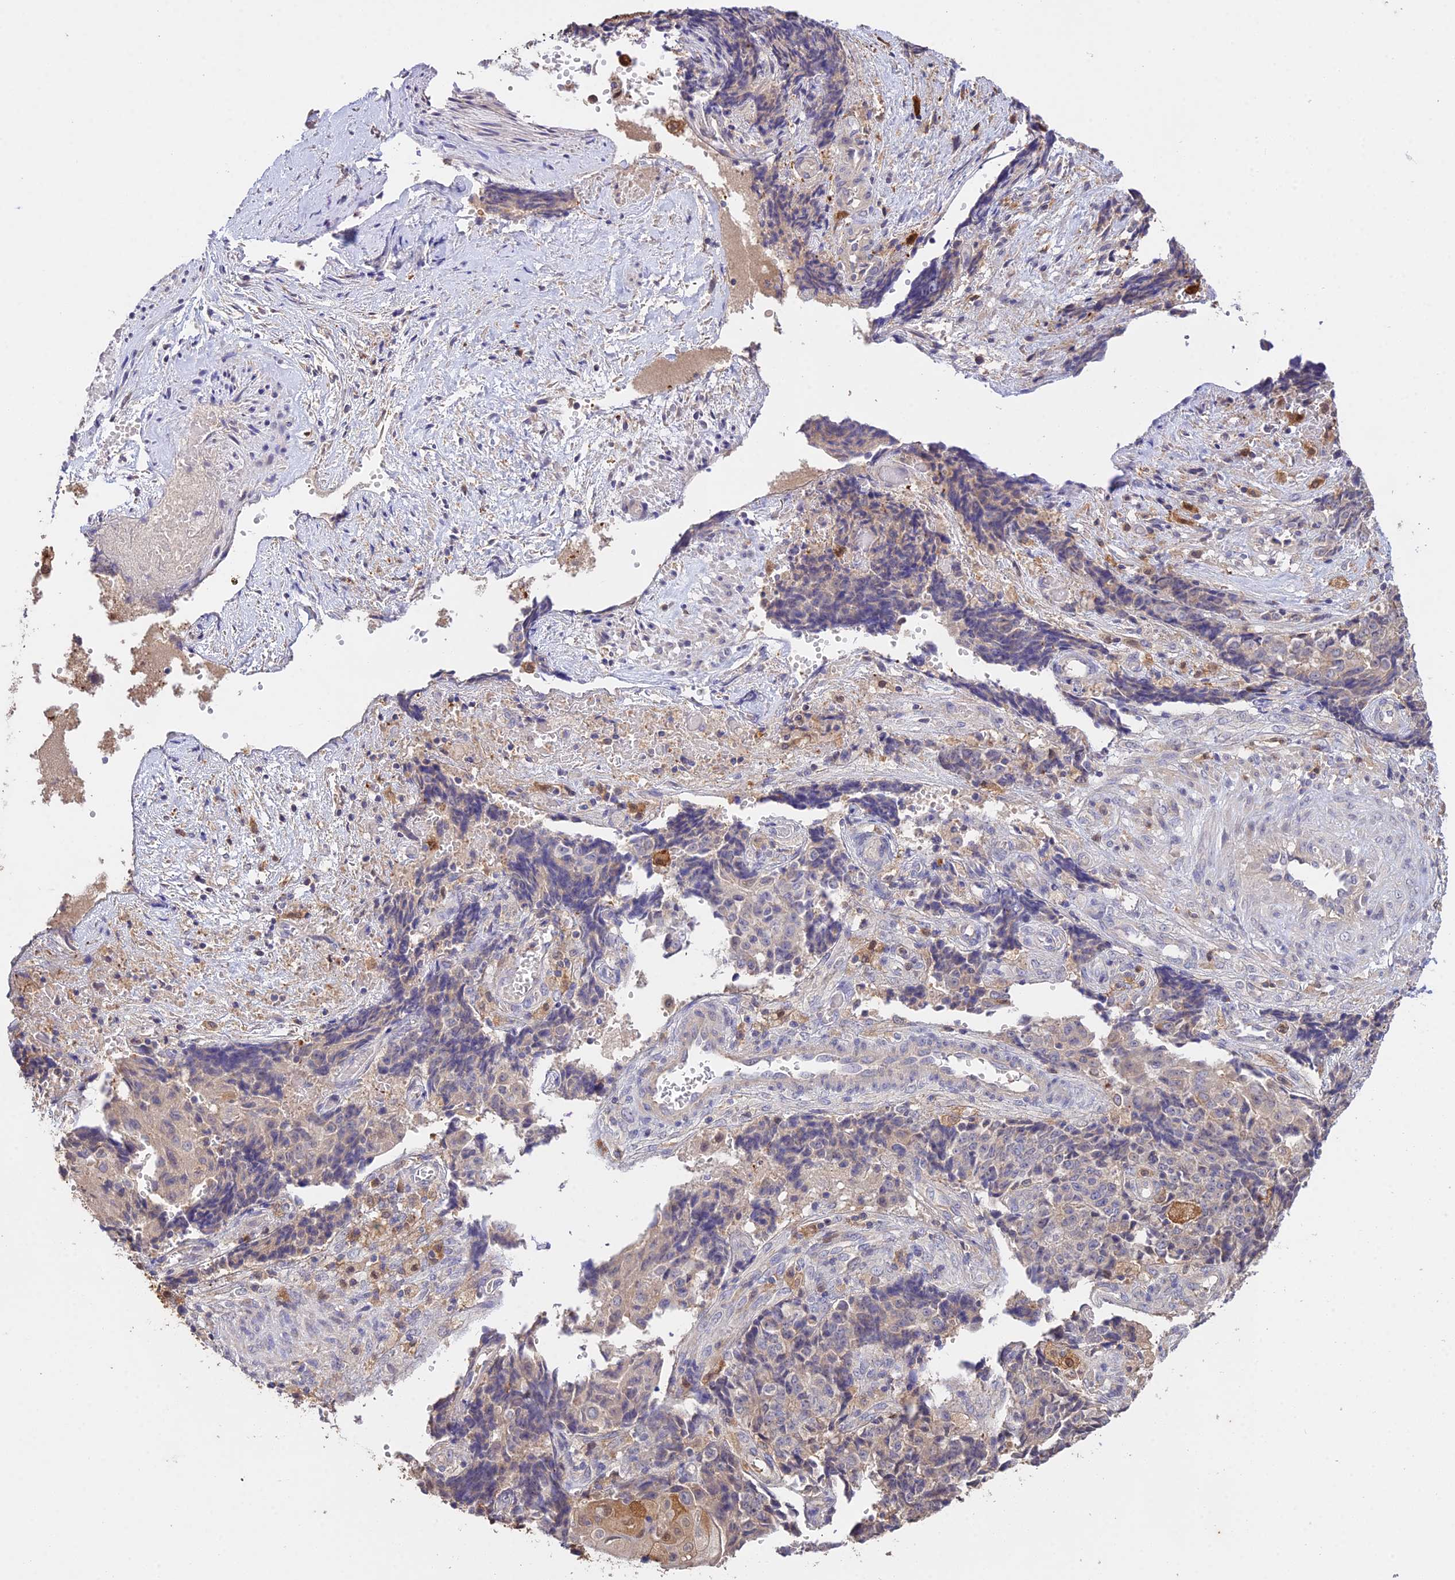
{"staining": {"intensity": "weak", "quantity": "<25%", "location": "cytoplasmic/membranous"}, "tissue": "ovarian cancer", "cell_type": "Tumor cells", "image_type": "cancer", "snomed": [{"axis": "morphology", "description": "Carcinoma, endometroid"}, {"axis": "topography", "description": "Ovary"}], "caption": "Endometroid carcinoma (ovarian) stained for a protein using immunohistochemistry exhibits no staining tumor cells.", "gene": "FBP1", "patient": {"sex": "female", "age": 42}}